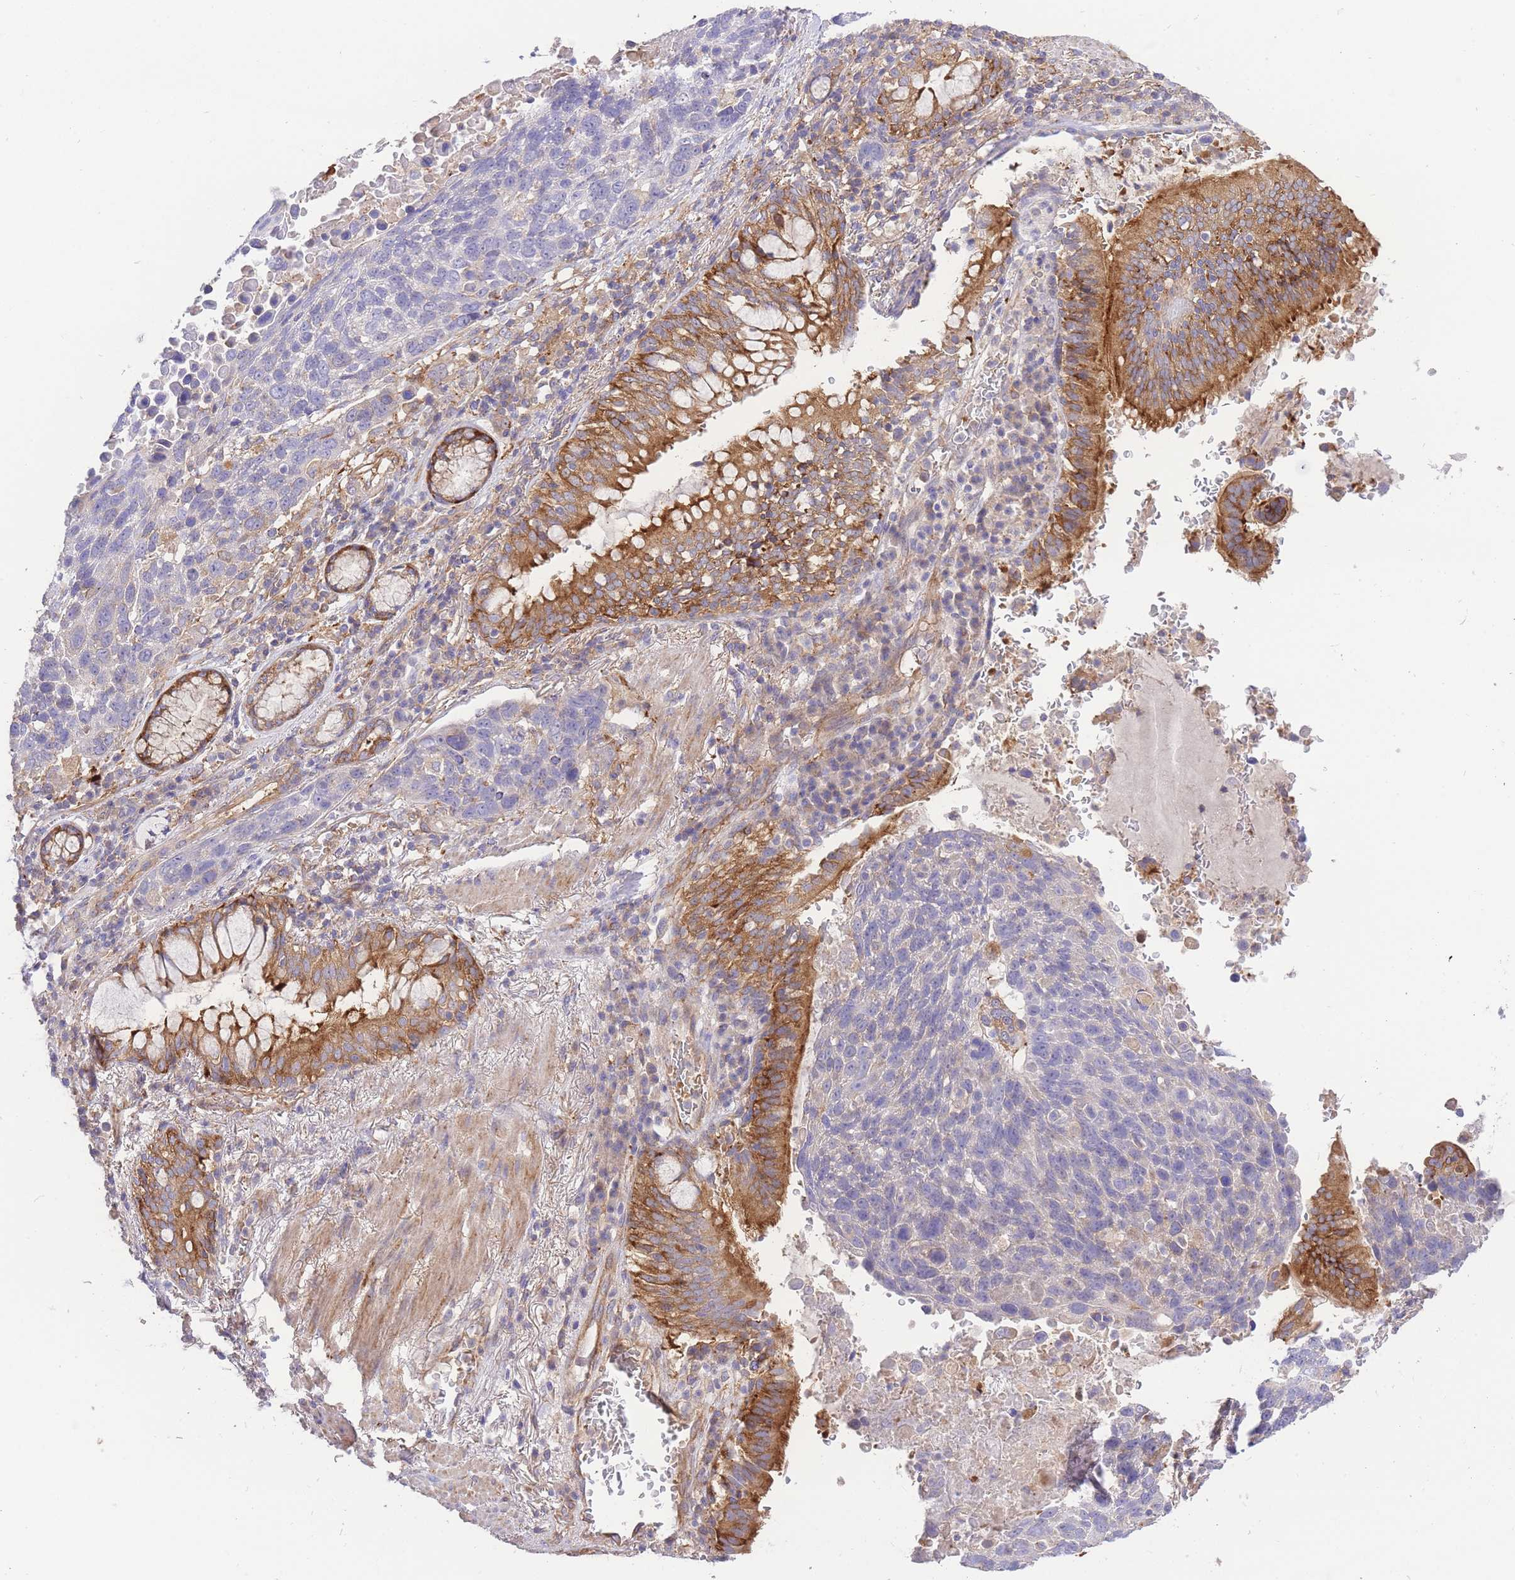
{"staining": {"intensity": "negative", "quantity": "none", "location": "none"}, "tissue": "lung cancer", "cell_type": "Tumor cells", "image_type": "cancer", "snomed": [{"axis": "morphology", "description": "Squamous cell carcinoma, NOS"}, {"axis": "topography", "description": "Lung"}], "caption": "Tumor cells are negative for protein expression in human lung cancer (squamous cell carcinoma).", "gene": "INSYN2B", "patient": {"sex": "male", "age": 66}}